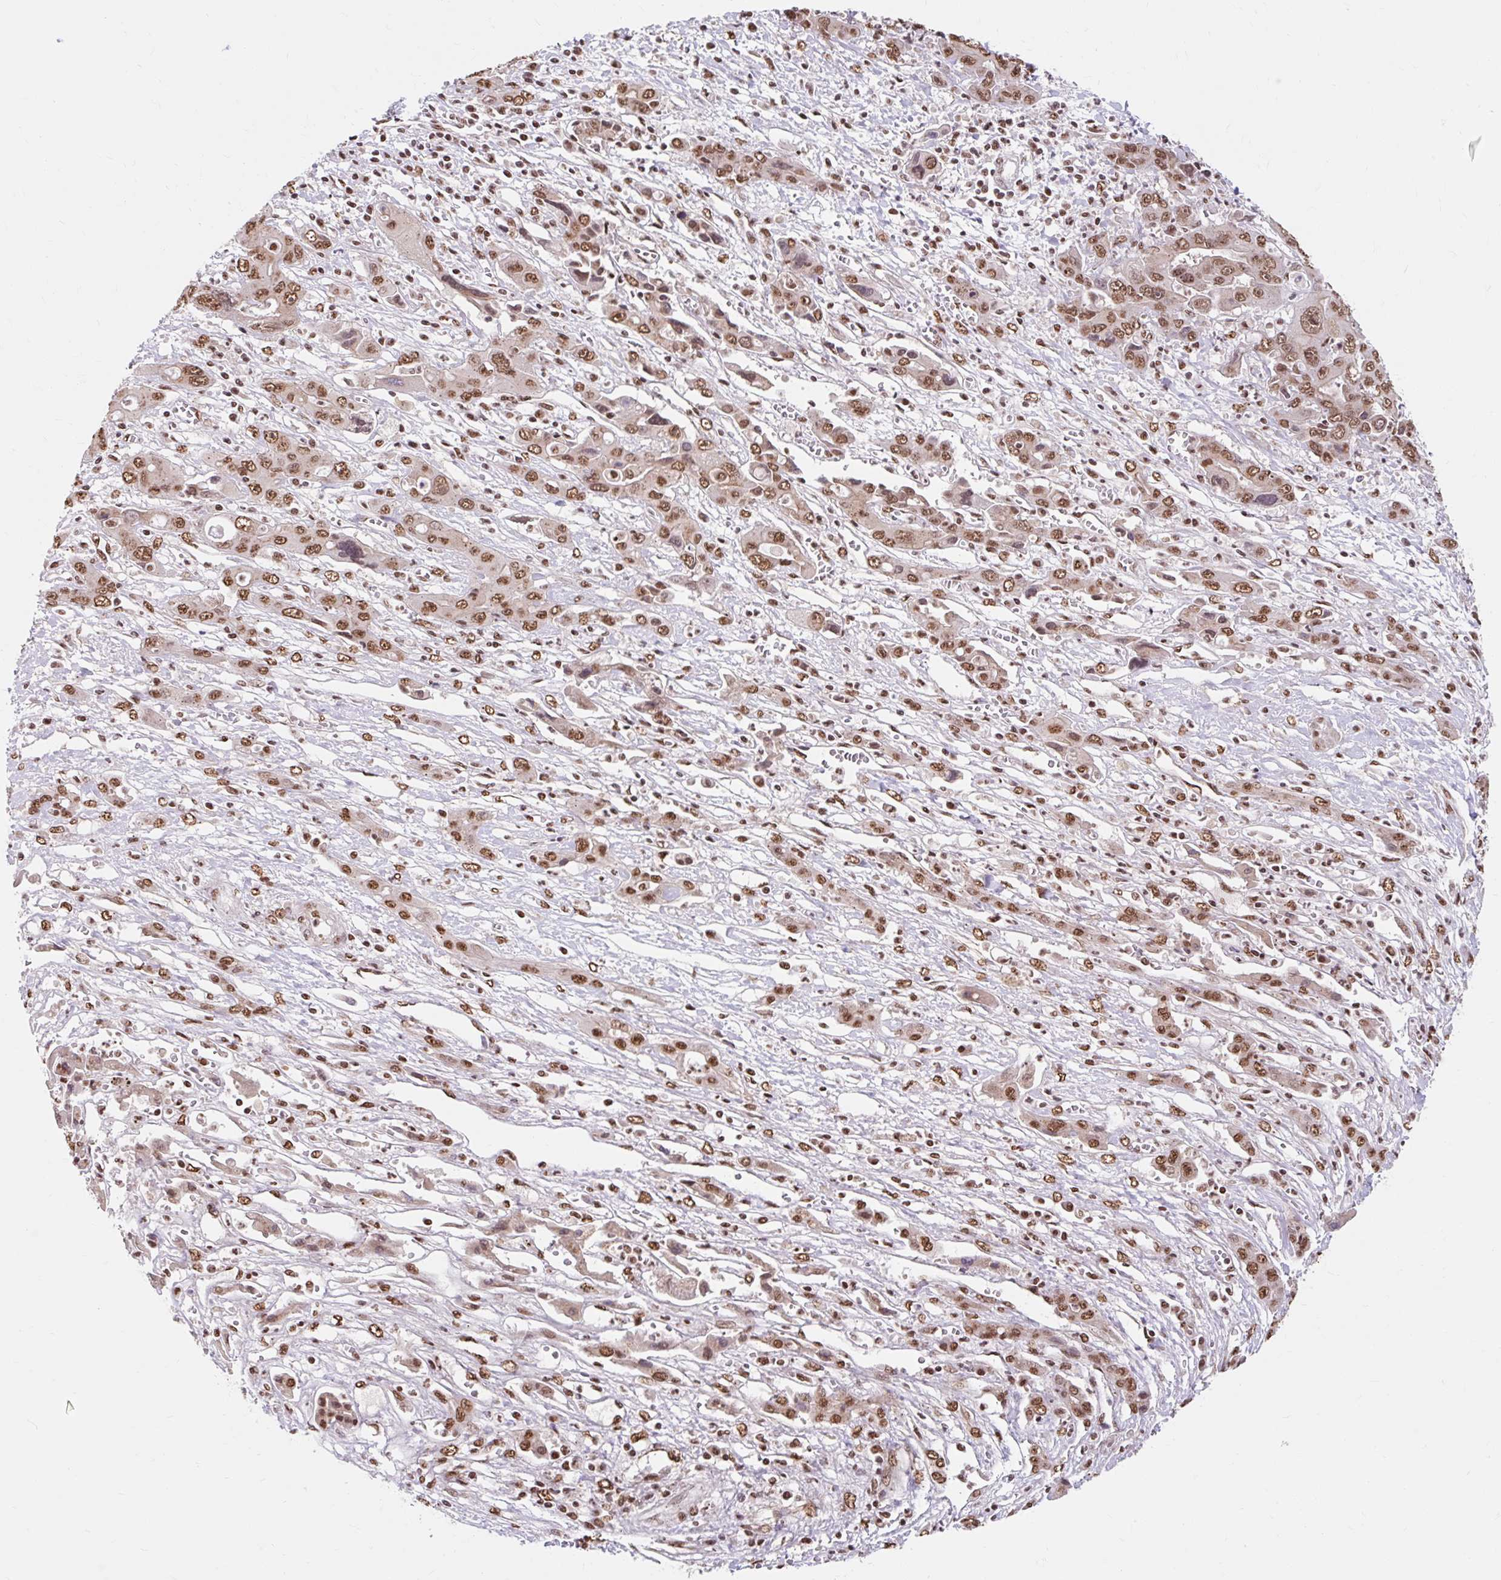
{"staining": {"intensity": "moderate", "quantity": ">75%", "location": "nuclear"}, "tissue": "liver cancer", "cell_type": "Tumor cells", "image_type": "cancer", "snomed": [{"axis": "morphology", "description": "Cholangiocarcinoma"}, {"axis": "topography", "description": "Liver"}], "caption": "High-magnification brightfield microscopy of liver cancer (cholangiocarcinoma) stained with DAB (brown) and counterstained with hematoxylin (blue). tumor cells exhibit moderate nuclear expression is present in about>75% of cells. The protein of interest is stained brown, and the nuclei are stained in blue (DAB (3,3'-diaminobenzidine) IHC with brightfield microscopy, high magnification).", "gene": "BICRA", "patient": {"sex": "male", "age": 67}}